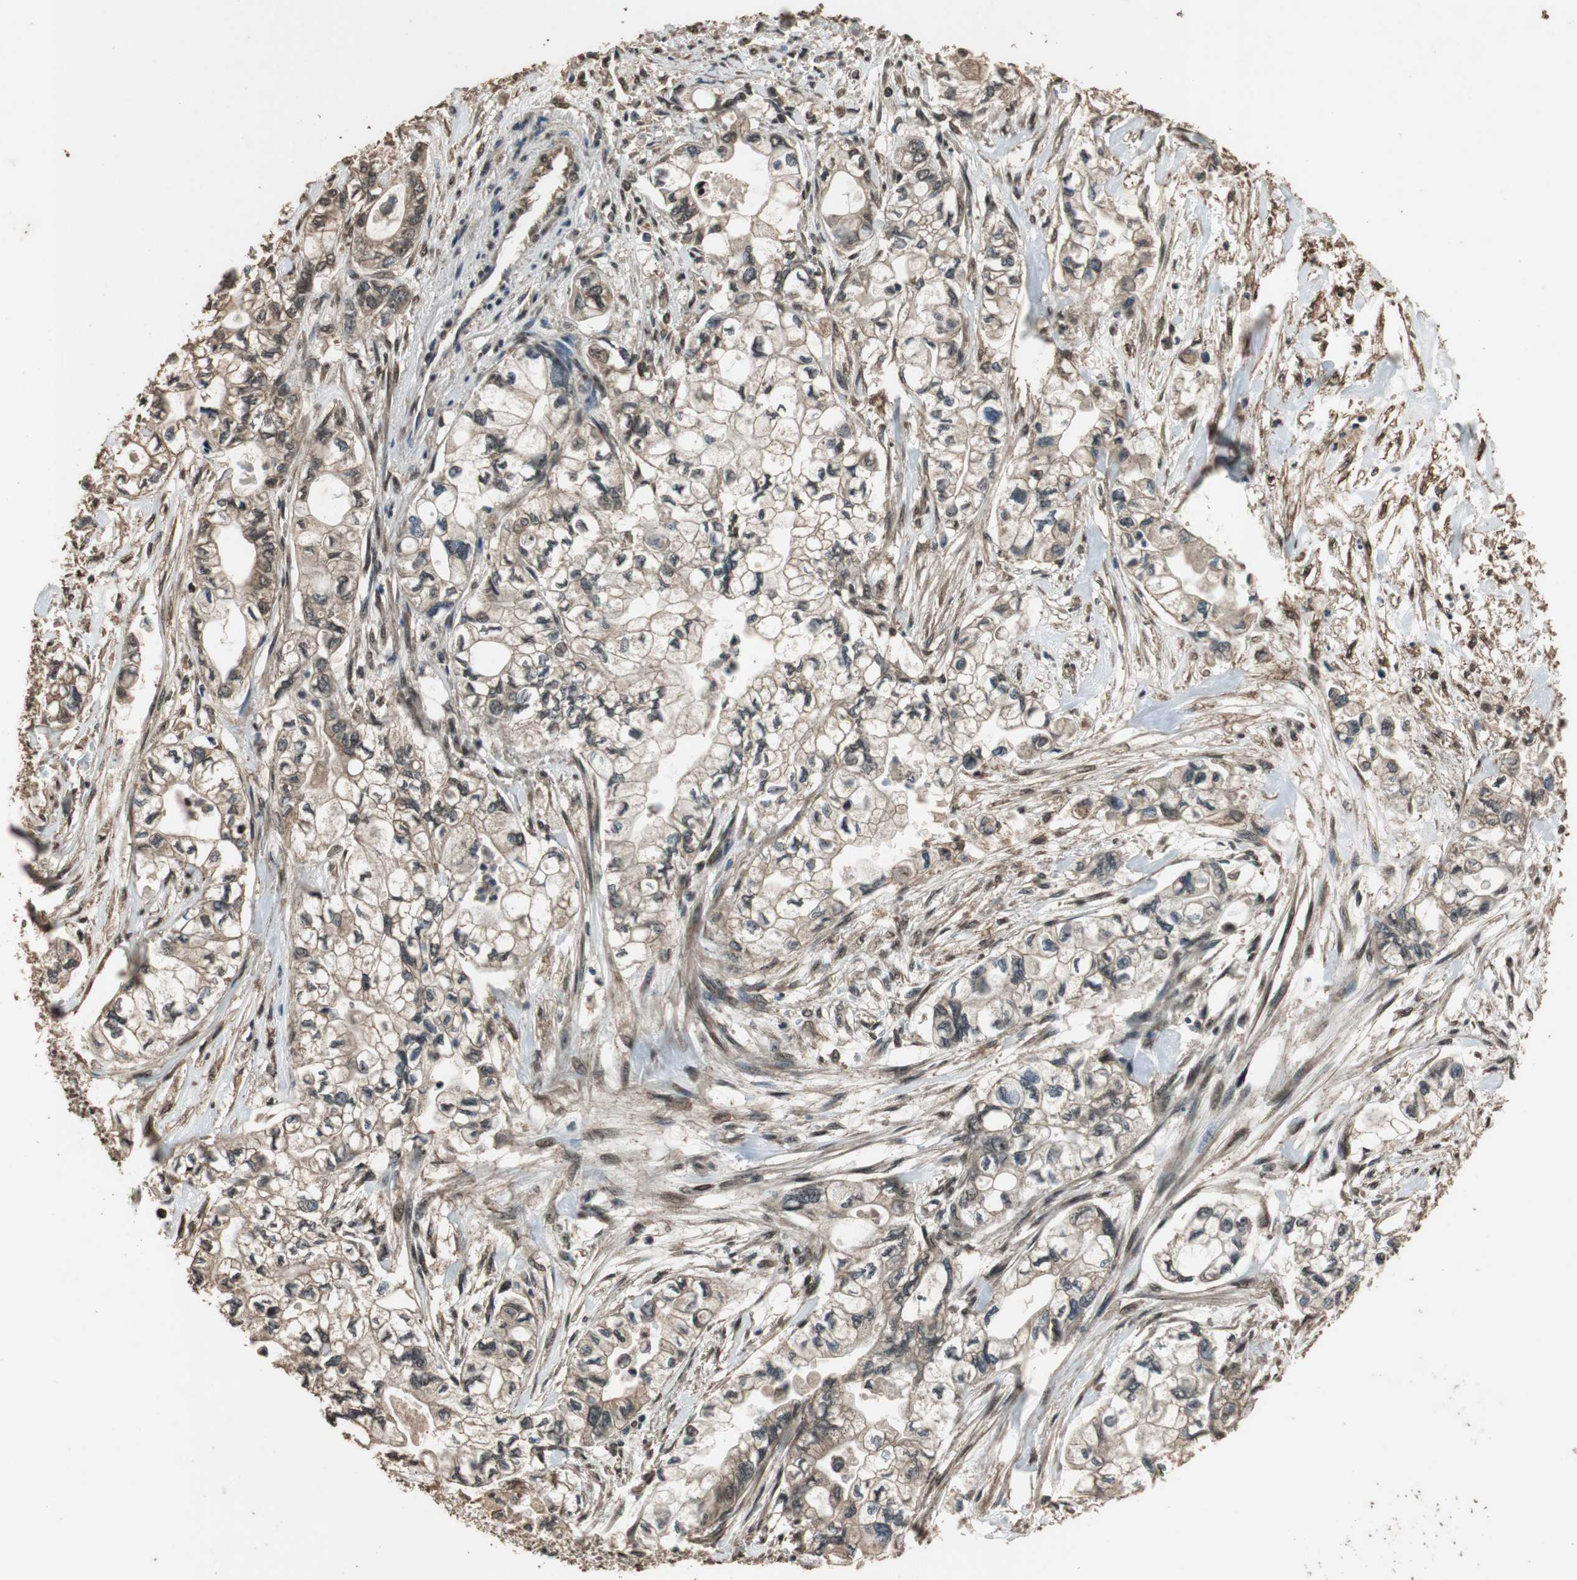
{"staining": {"intensity": "moderate", "quantity": "25%-75%", "location": "cytoplasmic/membranous,nuclear"}, "tissue": "pancreatic cancer", "cell_type": "Tumor cells", "image_type": "cancer", "snomed": [{"axis": "morphology", "description": "Adenocarcinoma, NOS"}, {"axis": "topography", "description": "Pancreas"}], "caption": "Immunohistochemistry (IHC) histopathology image of neoplastic tissue: pancreatic cancer (adenocarcinoma) stained using immunohistochemistry reveals medium levels of moderate protein expression localized specifically in the cytoplasmic/membranous and nuclear of tumor cells, appearing as a cytoplasmic/membranous and nuclear brown color.", "gene": "ZNF18", "patient": {"sex": "male", "age": 79}}